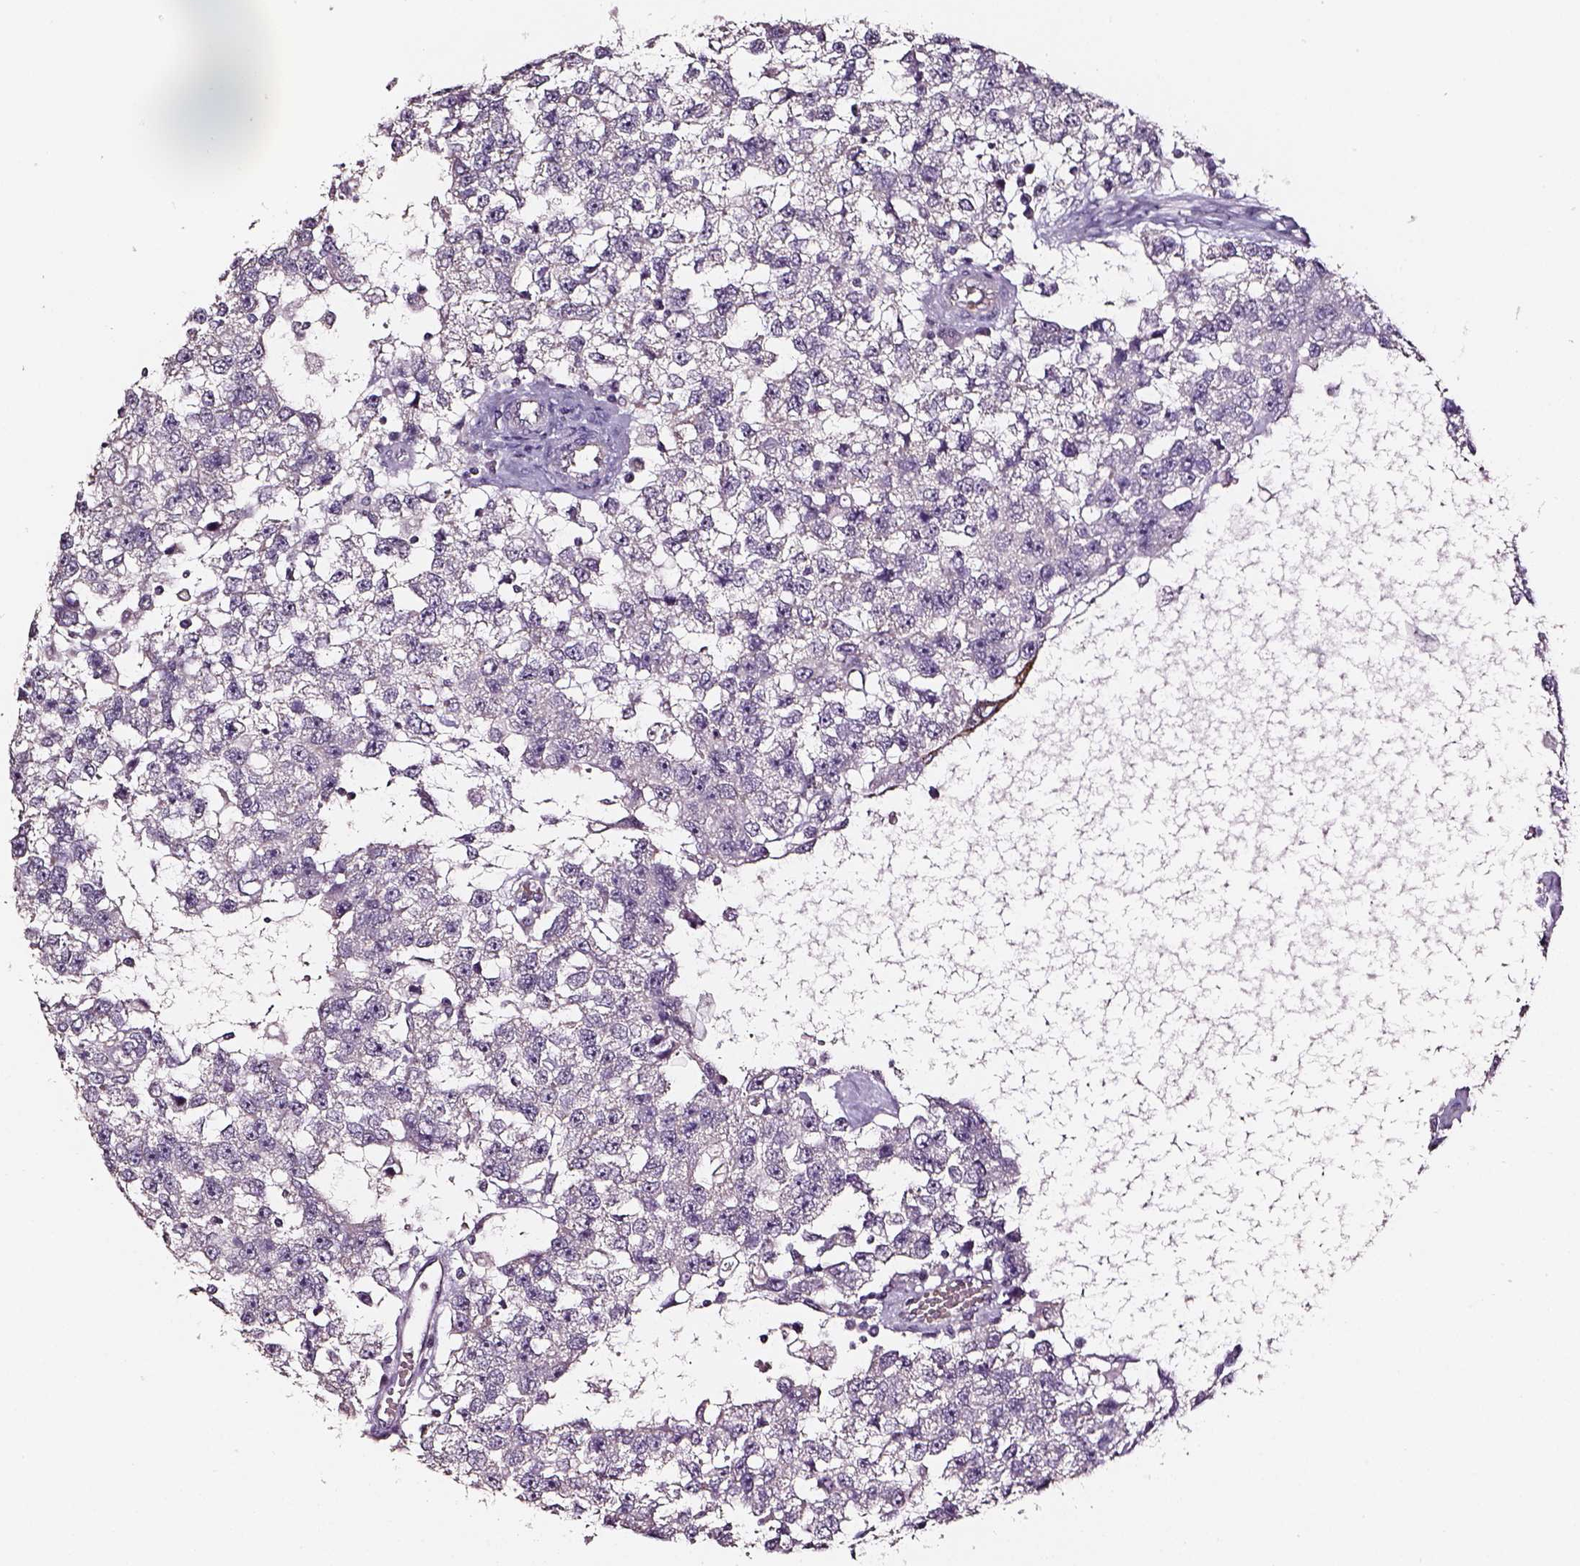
{"staining": {"intensity": "negative", "quantity": "none", "location": "none"}, "tissue": "testis cancer", "cell_type": "Tumor cells", "image_type": "cancer", "snomed": [{"axis": "morphology", "description": "Seminoma, NOS"}, {"axis": "topography", "description": "Testis"}], "caption": "Human testis seminoma stained for a protein using IHC shows no positivity in tumor cells.", "gene": "AADAT", "patient": {"sex": "male", "age": 34}}